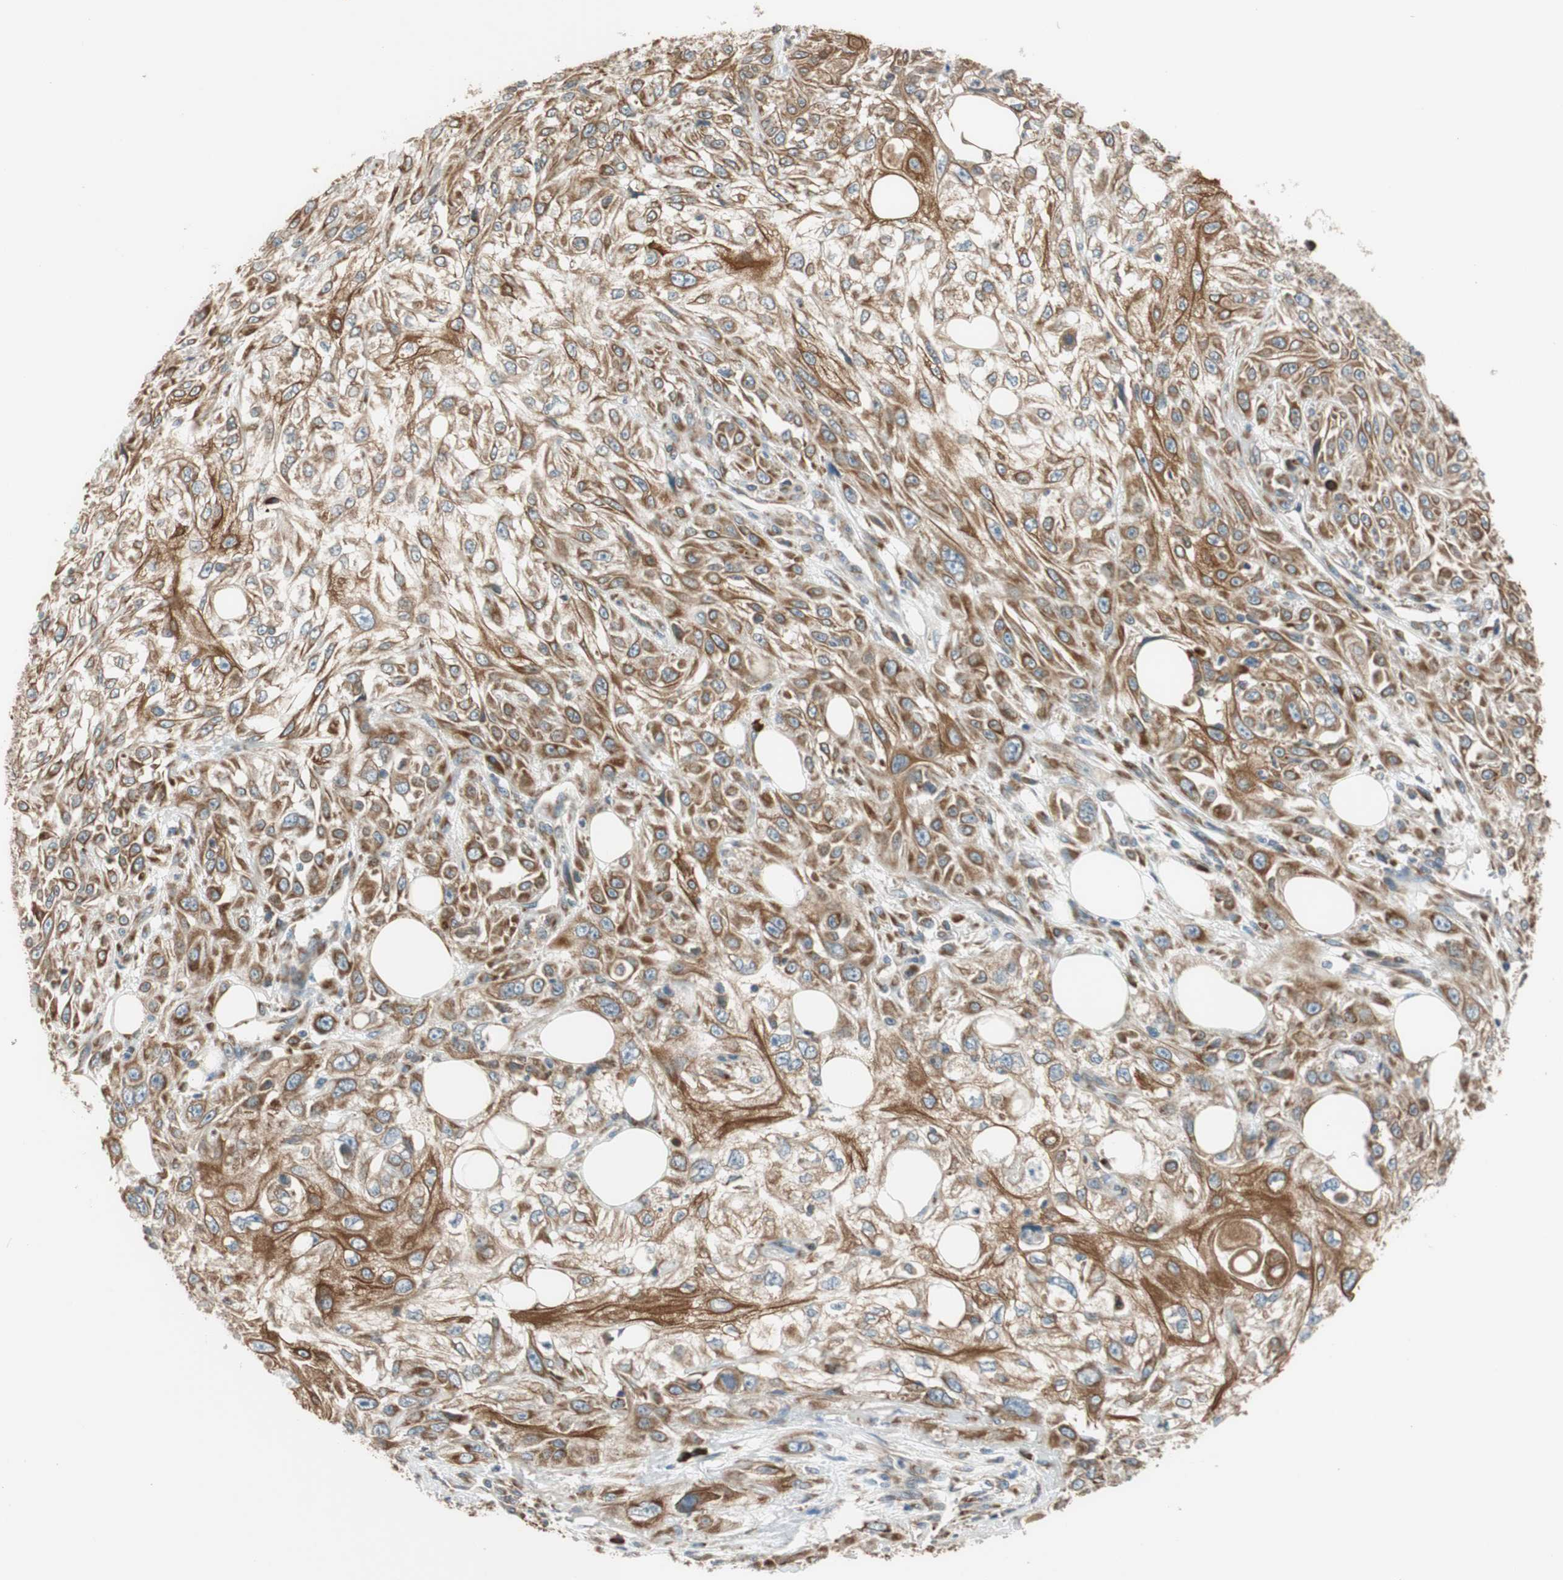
{"staining": {"intensity": "moderate", "quantity": ">75%", "location": "cytoplasmic/membranous"}, "tissue": "skin cancer", "cell_type": "Tumor cells", "image_type": "cancer", "snomed": [{"axis": "morphology", "description": "Squamous cell carcinoma, NOS"}, {"axis": "topography", "description": "Skin"}], "caption": "This micrograph exhibits squamous cell carcinoma (skin) stained with IHC to label a protein in brown. The cytoplasmic/membranous of tumor cells show moderate positivity for the protein. Nuclei are counter-stained blue.", "gene": "RPN2", "patient": {"sex": "male", "age": 75}}